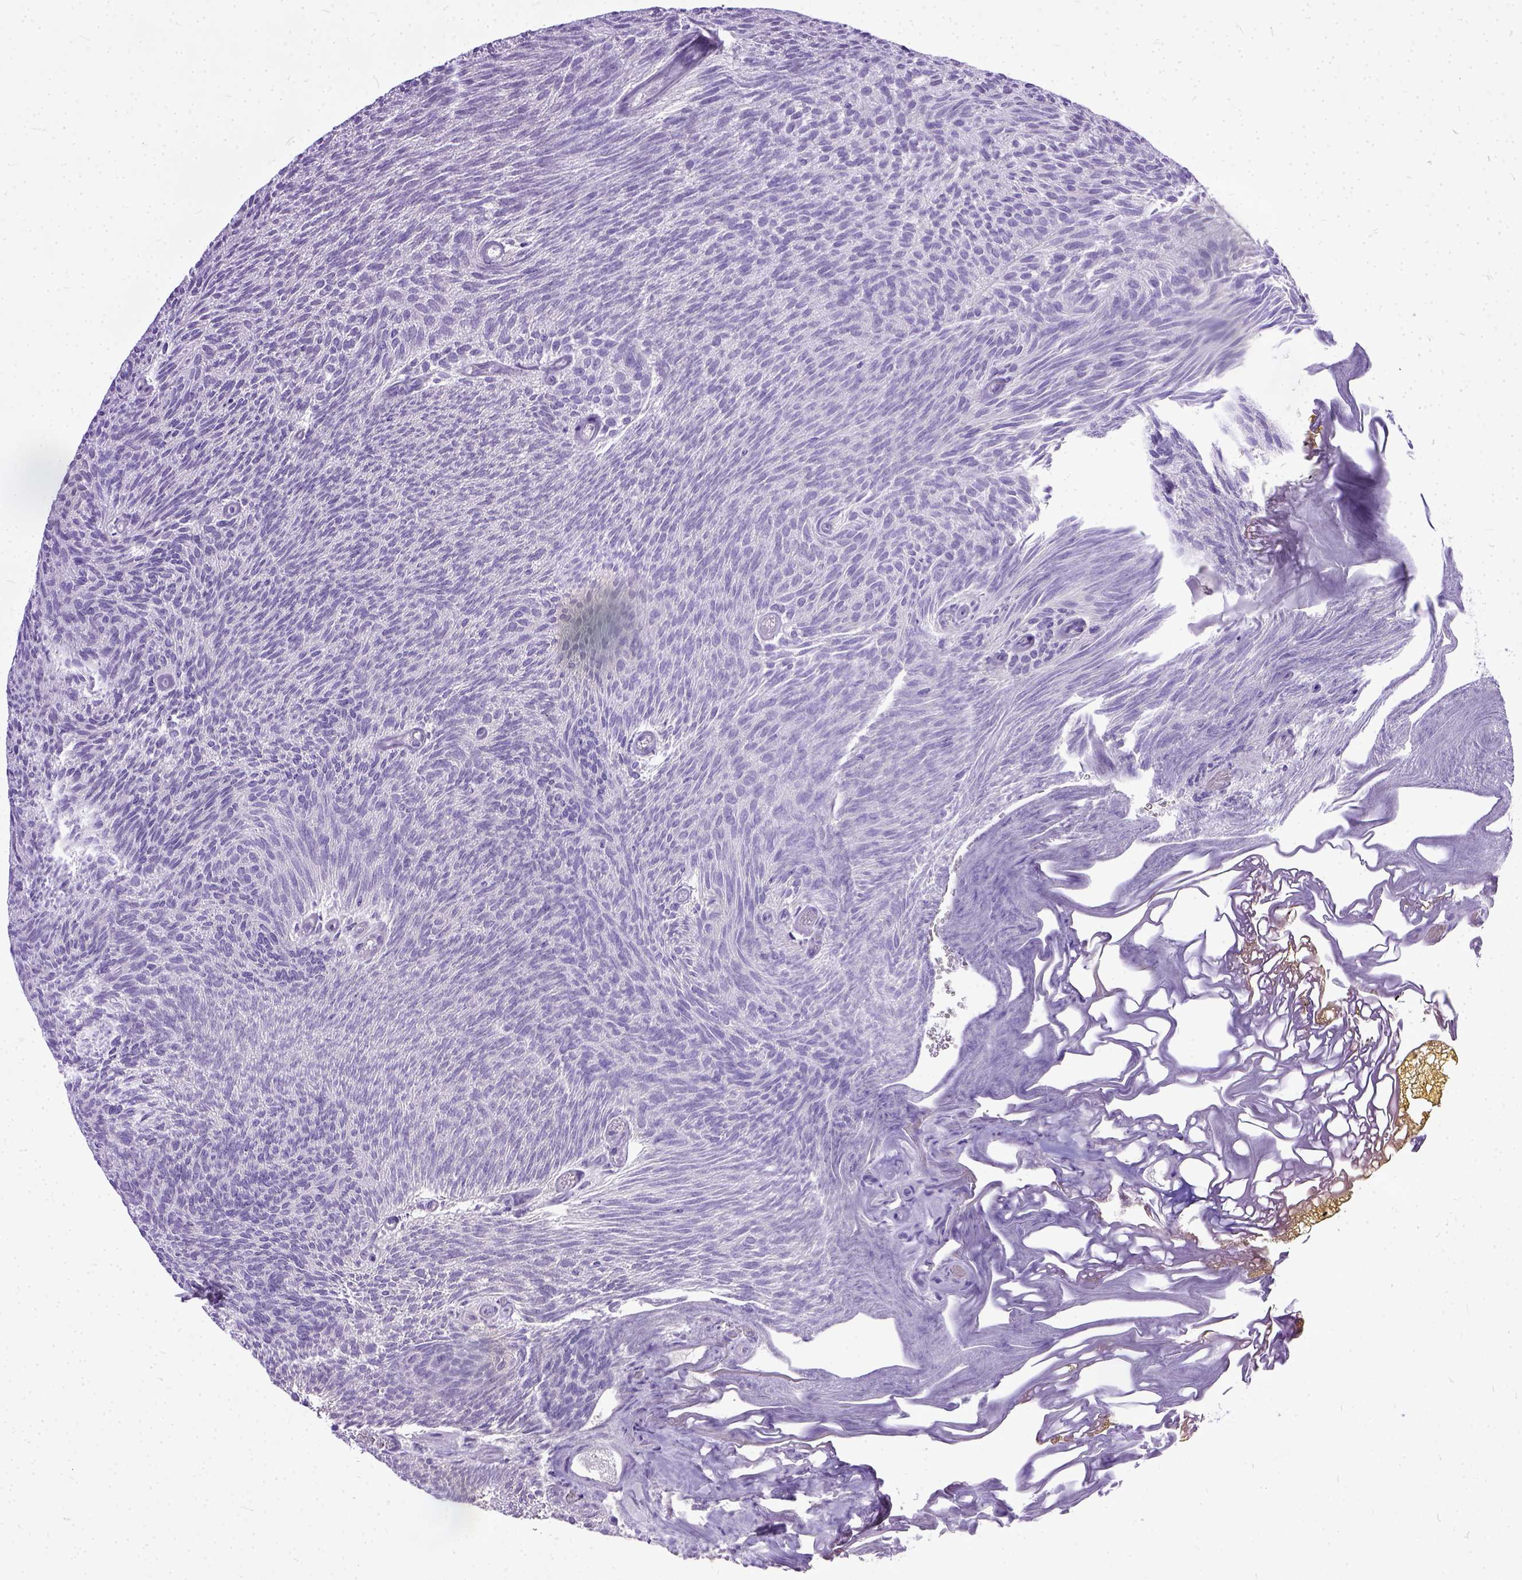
{"staining": {"intensity": "negative", "quantity": "none", "location": "none"}, "tissue": "urothelial cancer", "cell_type": "Tumor cells", "image_type": "cancer", "snomed": [{"axis": "morphology", "description": "Urothelial carcinoma, Low grade"}, {"axis": "topography", "description": "Urinary bladder"}], "caption": "Immunohistochemical staining of human low-grade urothelial carcinoma displays no significant positivity in tumor cells.", "gene": "TCEAL7", "patient": {"sex": "male", "age": 77}}